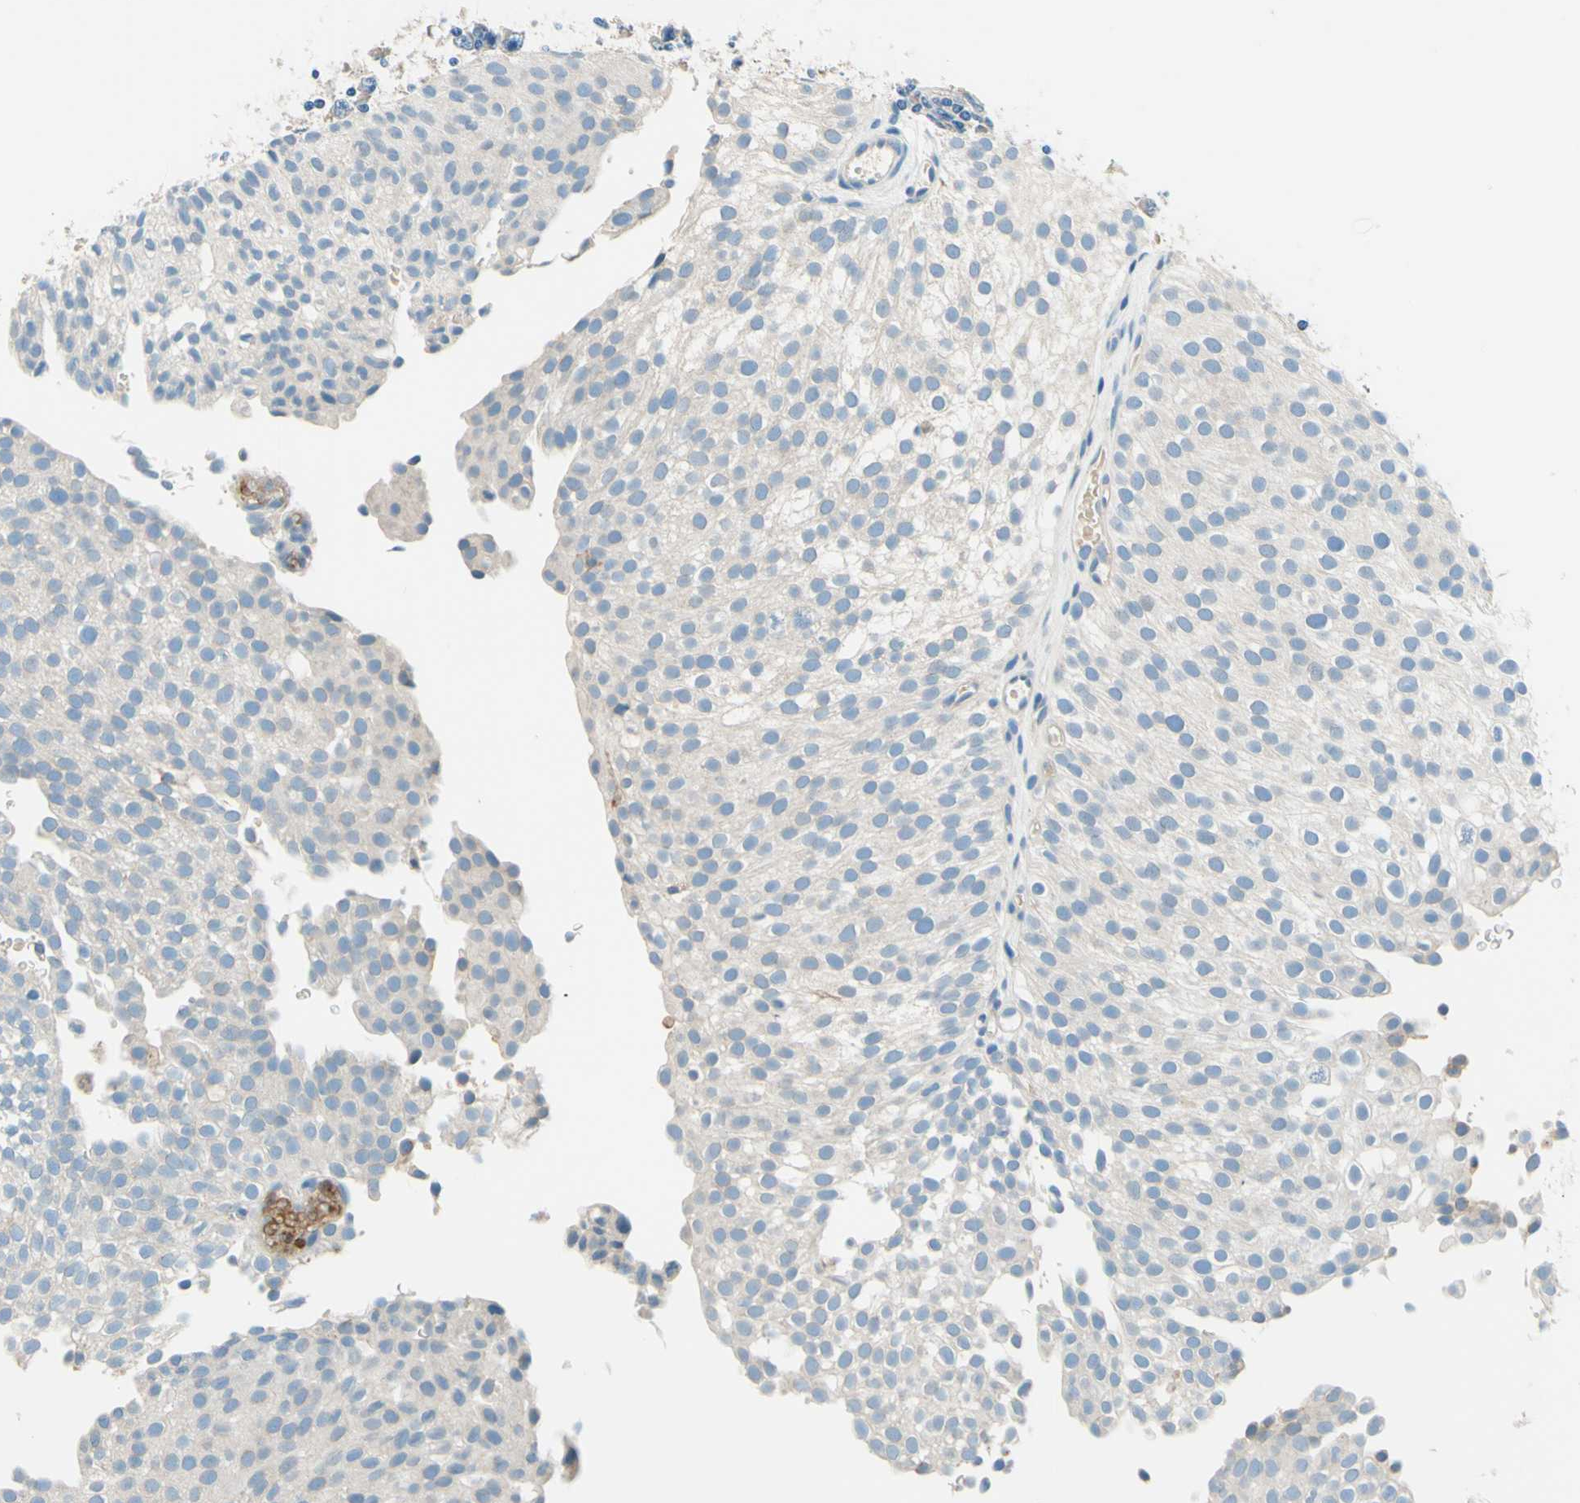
{"staining": {"intensity": "negative", "quantity": "none", "location": "none"}, "tissue": "urothelial cancer", "cell_type": "Tumor cells", "image_type": "cancer", "snomed": [{"axis": "morphology", "description": "Urothelial carcinoma, Low grade"}, {"axis": "topography", "description": "Urinary bladder"}], "caption": "Immunohistochemistry (IHC) image of human urothelial cancer stained for a protein (brown), which exhibits no positivity in tumor cells. (Immunohistochemistry, brightfield microscopy, high magnification).", "gene": "SIGLEC9", "patient": {"sex": "male", "age": 78}}